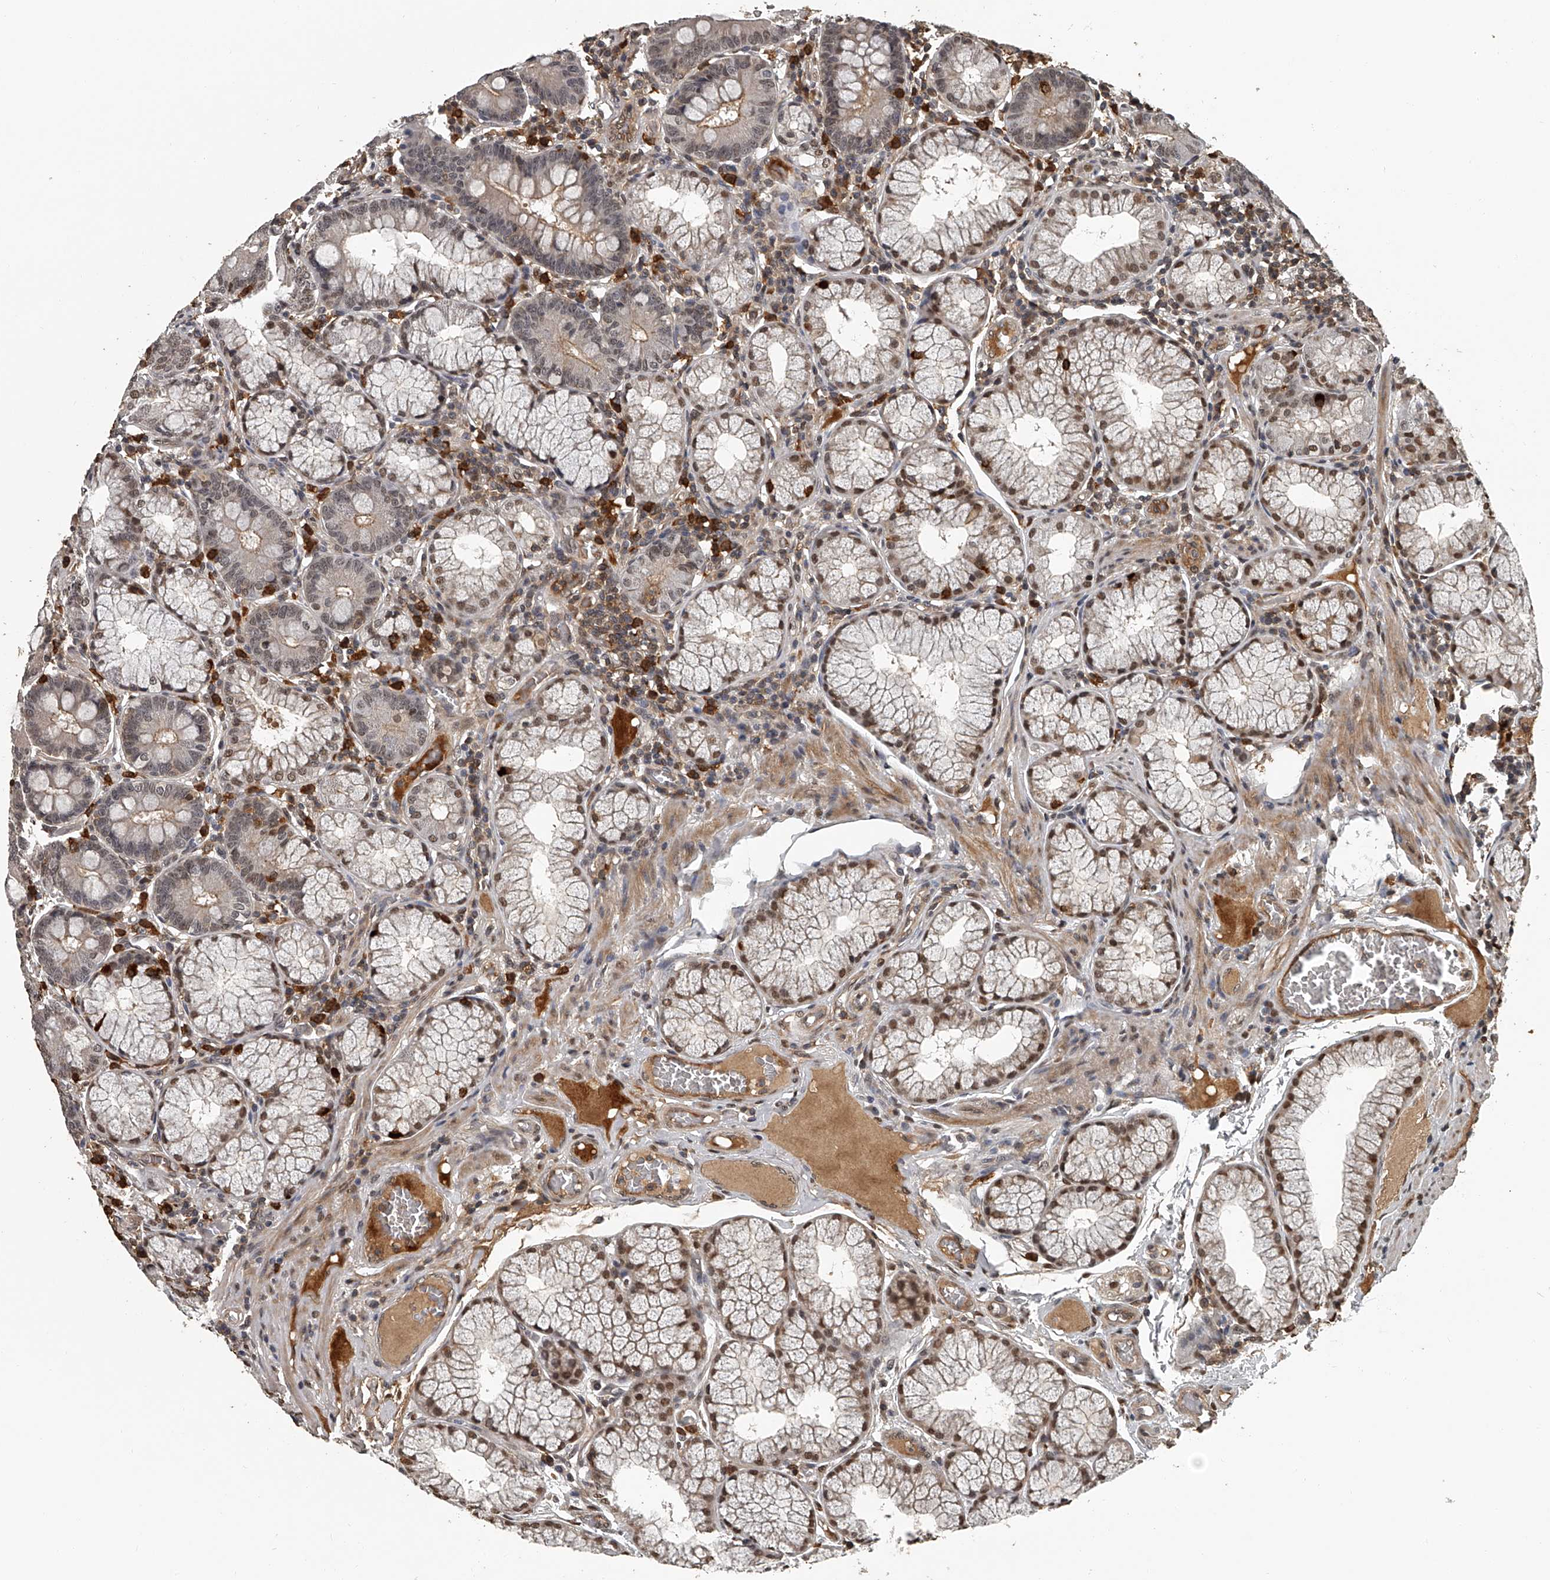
{"staining": {"intensity": "moderate", "quantity": ">75%", "location": "cytoplasmic/membranous,nuclear"}, "tissue": "duodenum", "cell_type": "Glandular cells", "image_type": "normal", "snomed": [{"axis": "morphology", "description": "Normal tissue, NOS"}, {"axis": "topography", "description": "Duodenum"}], "caption": "A histopathology image of duodenum stained for a protein demonstrates moderate cytoplasmic/membranous,nuclear brown staining in glandular cells.", "gene": "PLEKHG1", "patient": {"sex": "male", "age": 50}}